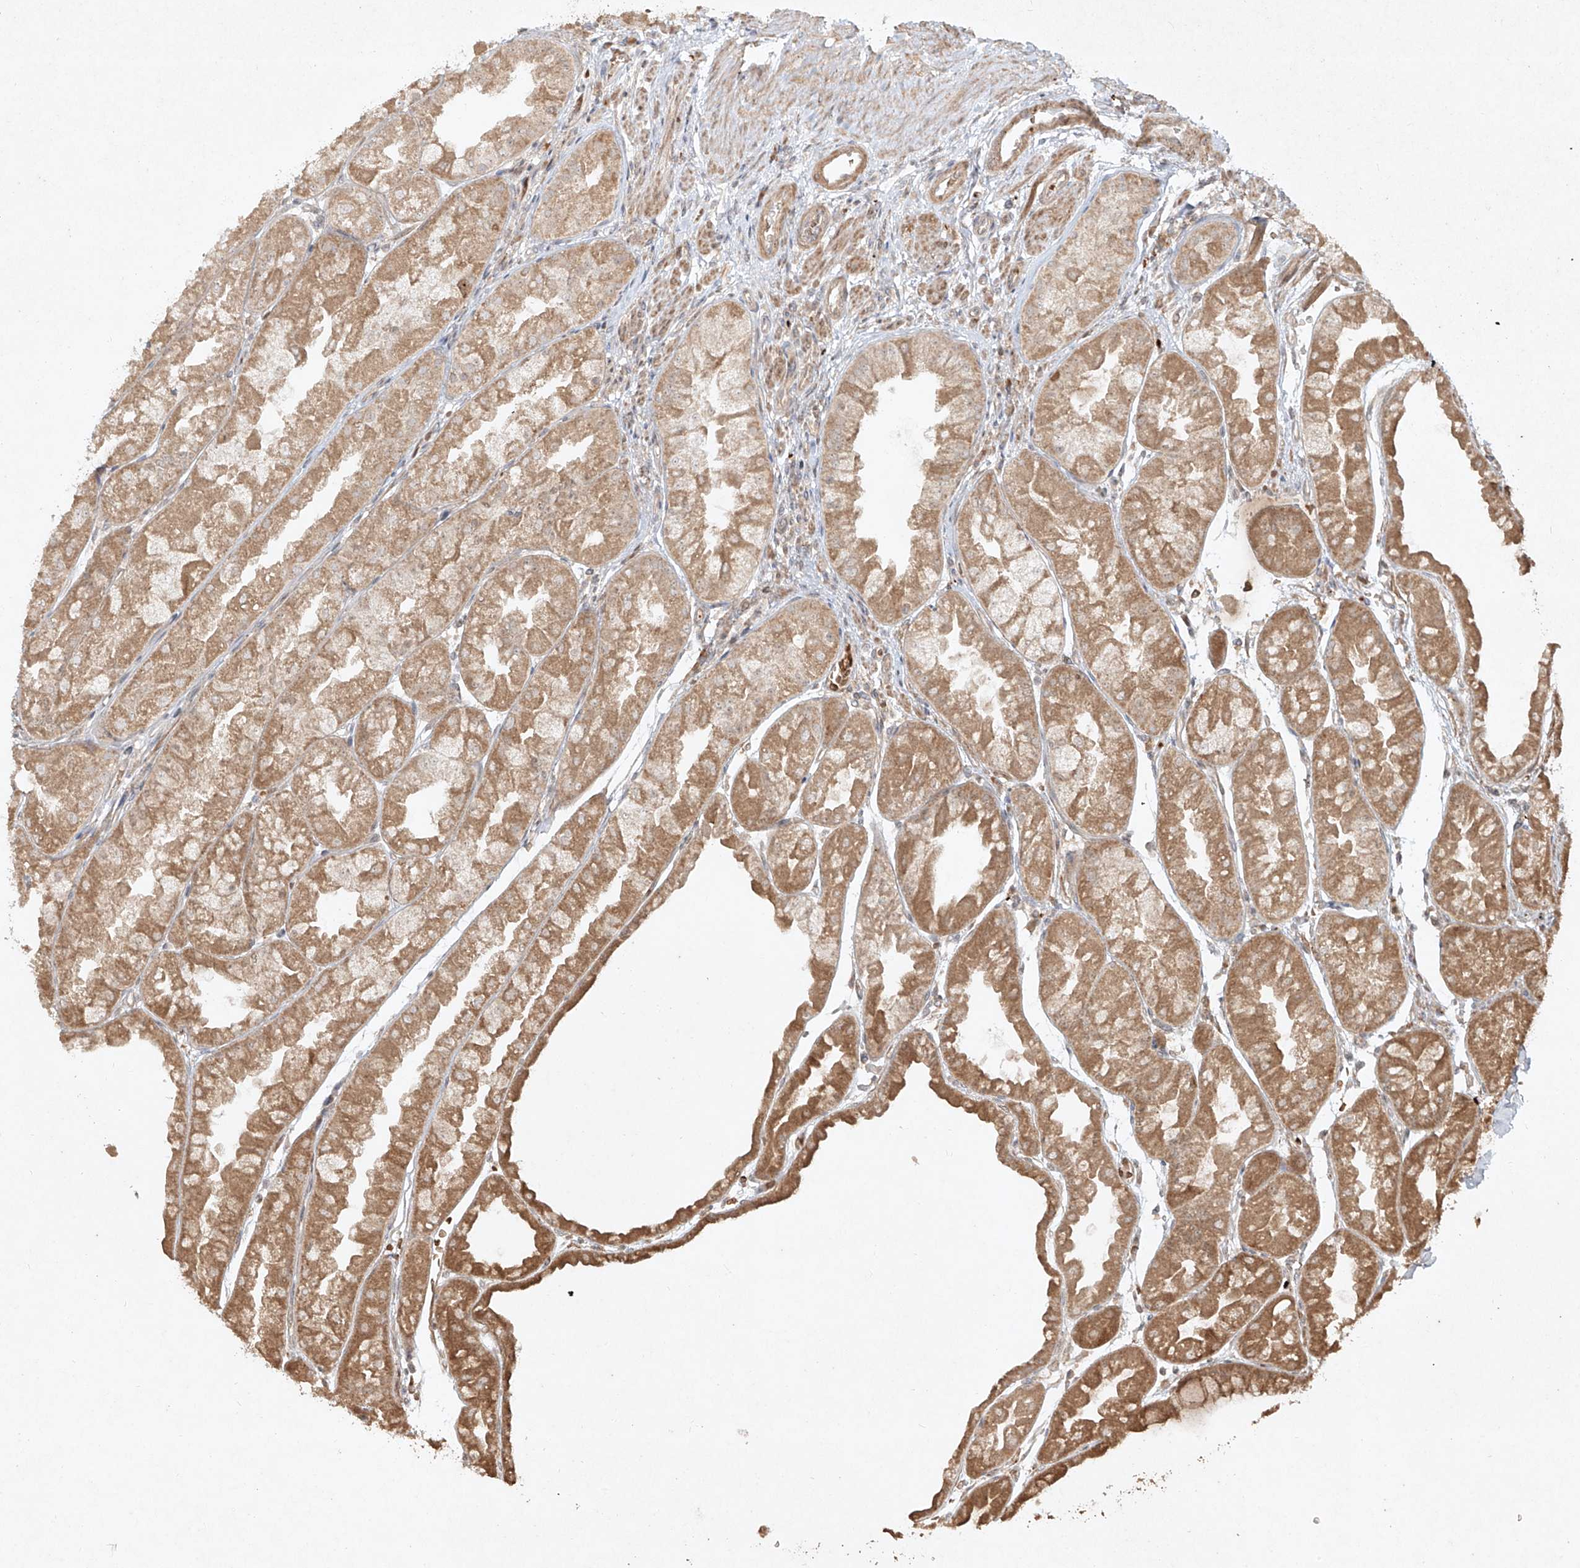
{"staining": {"intensity": "moderate", "quantity": ">75%", "location": "cytoplasmic/membranous"}, "tissue": "stomach", "cell_type": "Glandular cells", "image_type": "normal", "snomed": [{"axis": "morphology", "description": "Normal tissue, NOS"}, {"axis": "topography", "description": "Stomach, upper"}], "caption": "DAB (3,3'-diaminobenzidine) immunohistochemical staining of unremarkable human stomach displays moderate cytoplasmic/membranous protein expression in approximately >75% of glandular cells.", "gene": "CYYR1", "patient": {"sex": "male", "age": 47}}